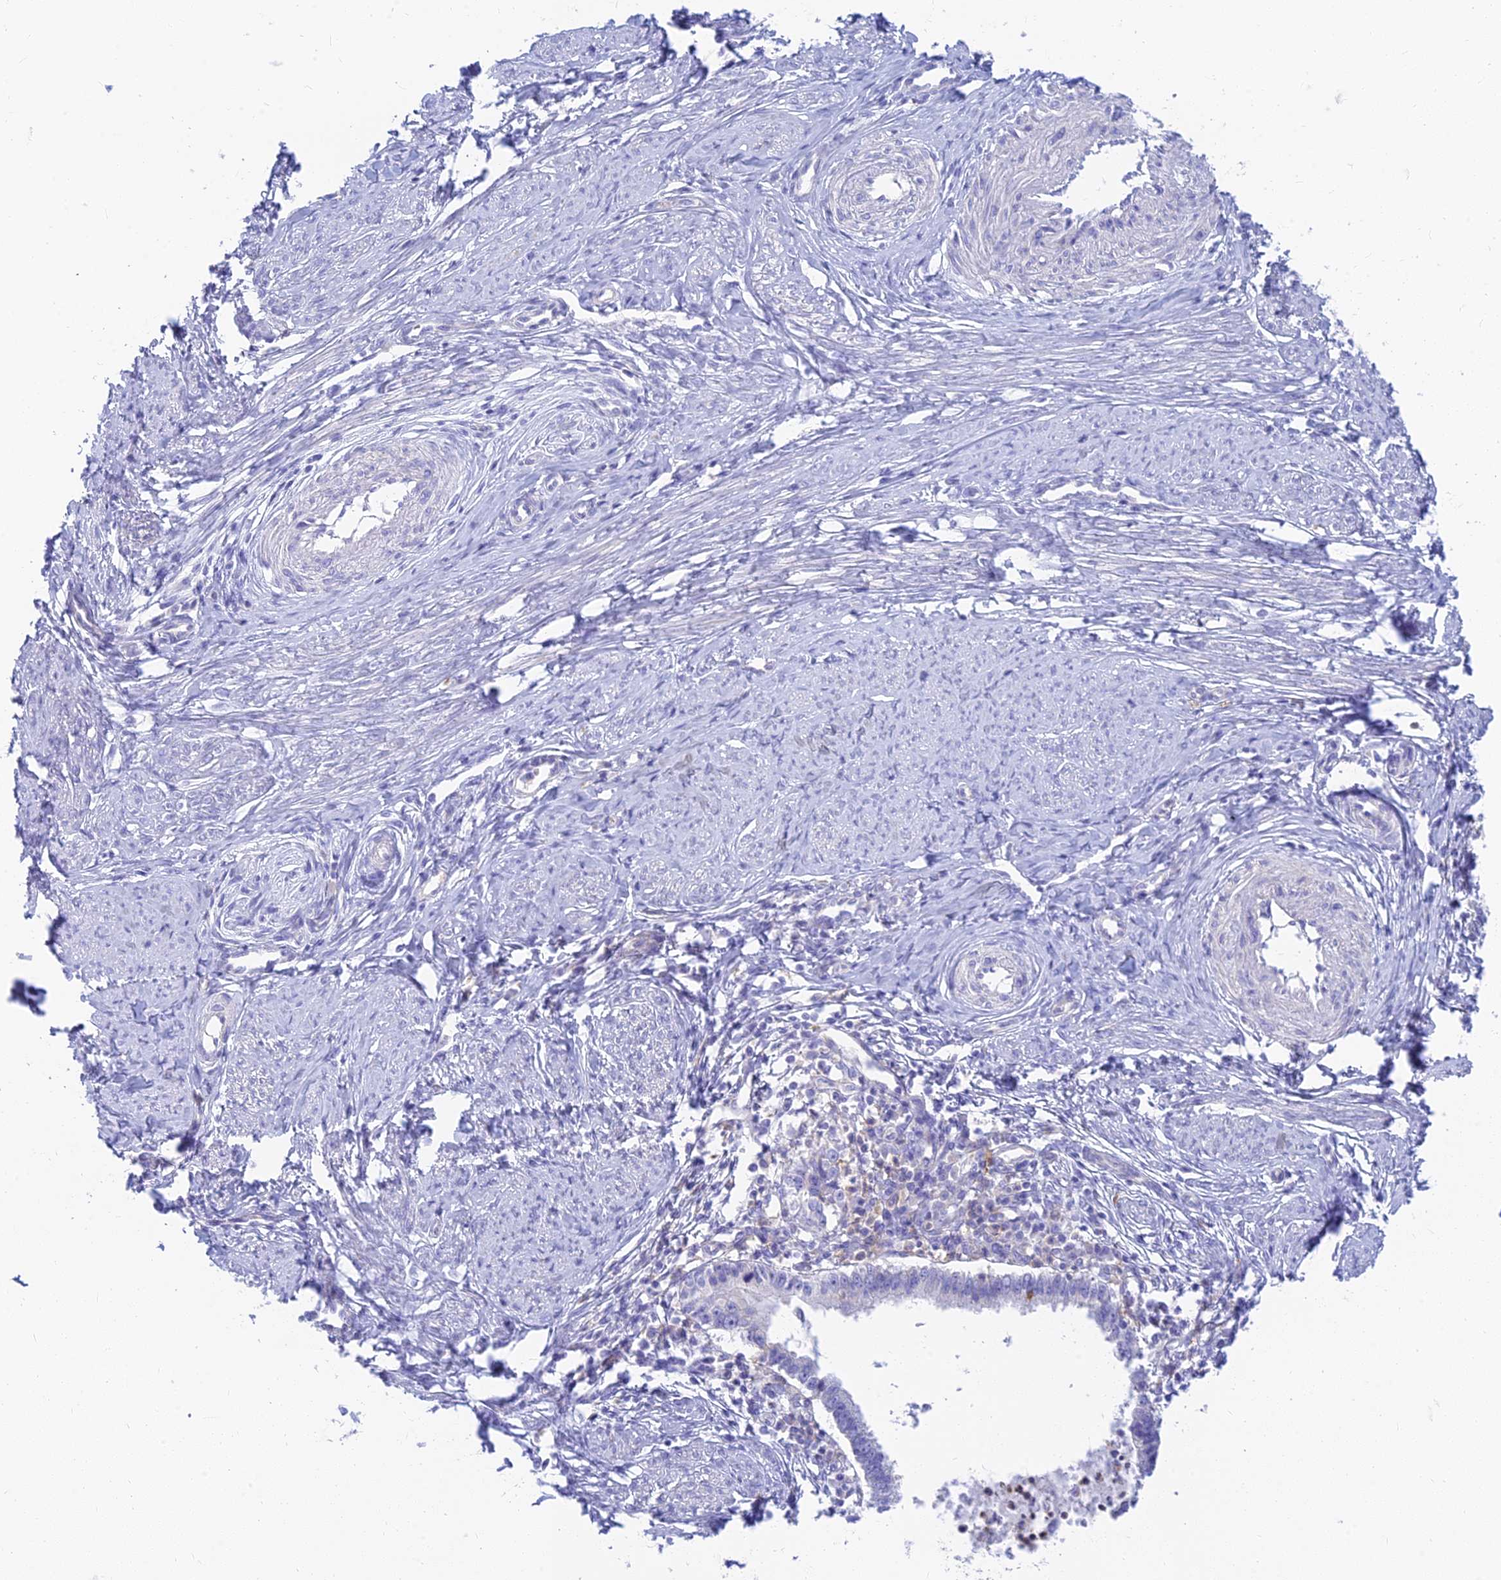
{"staining": {"intensity": "negative", "quantity": "none", "location": "none"}, "tissue": "cervical cancer", "cell_type": "Tumor cells", "image_type": "cancer", "snomed": [{"axis": "morphology", "description": "Adenocarcinoma, NOS"}, {"axis": "topography", "description": "Cervix"}], "caption": "A high-resolution histopathology image shows immunohistochemistry staining of adenocarcinoma (cervical), which exhibits no significant staining in tumor cells. (Brightfield microscopy of DAB (3,3'-diaminobenzidine) immunohistochemistry at high magnification).", "gene": "STRN4", "patient": {"sex": "female", "age": 36}}